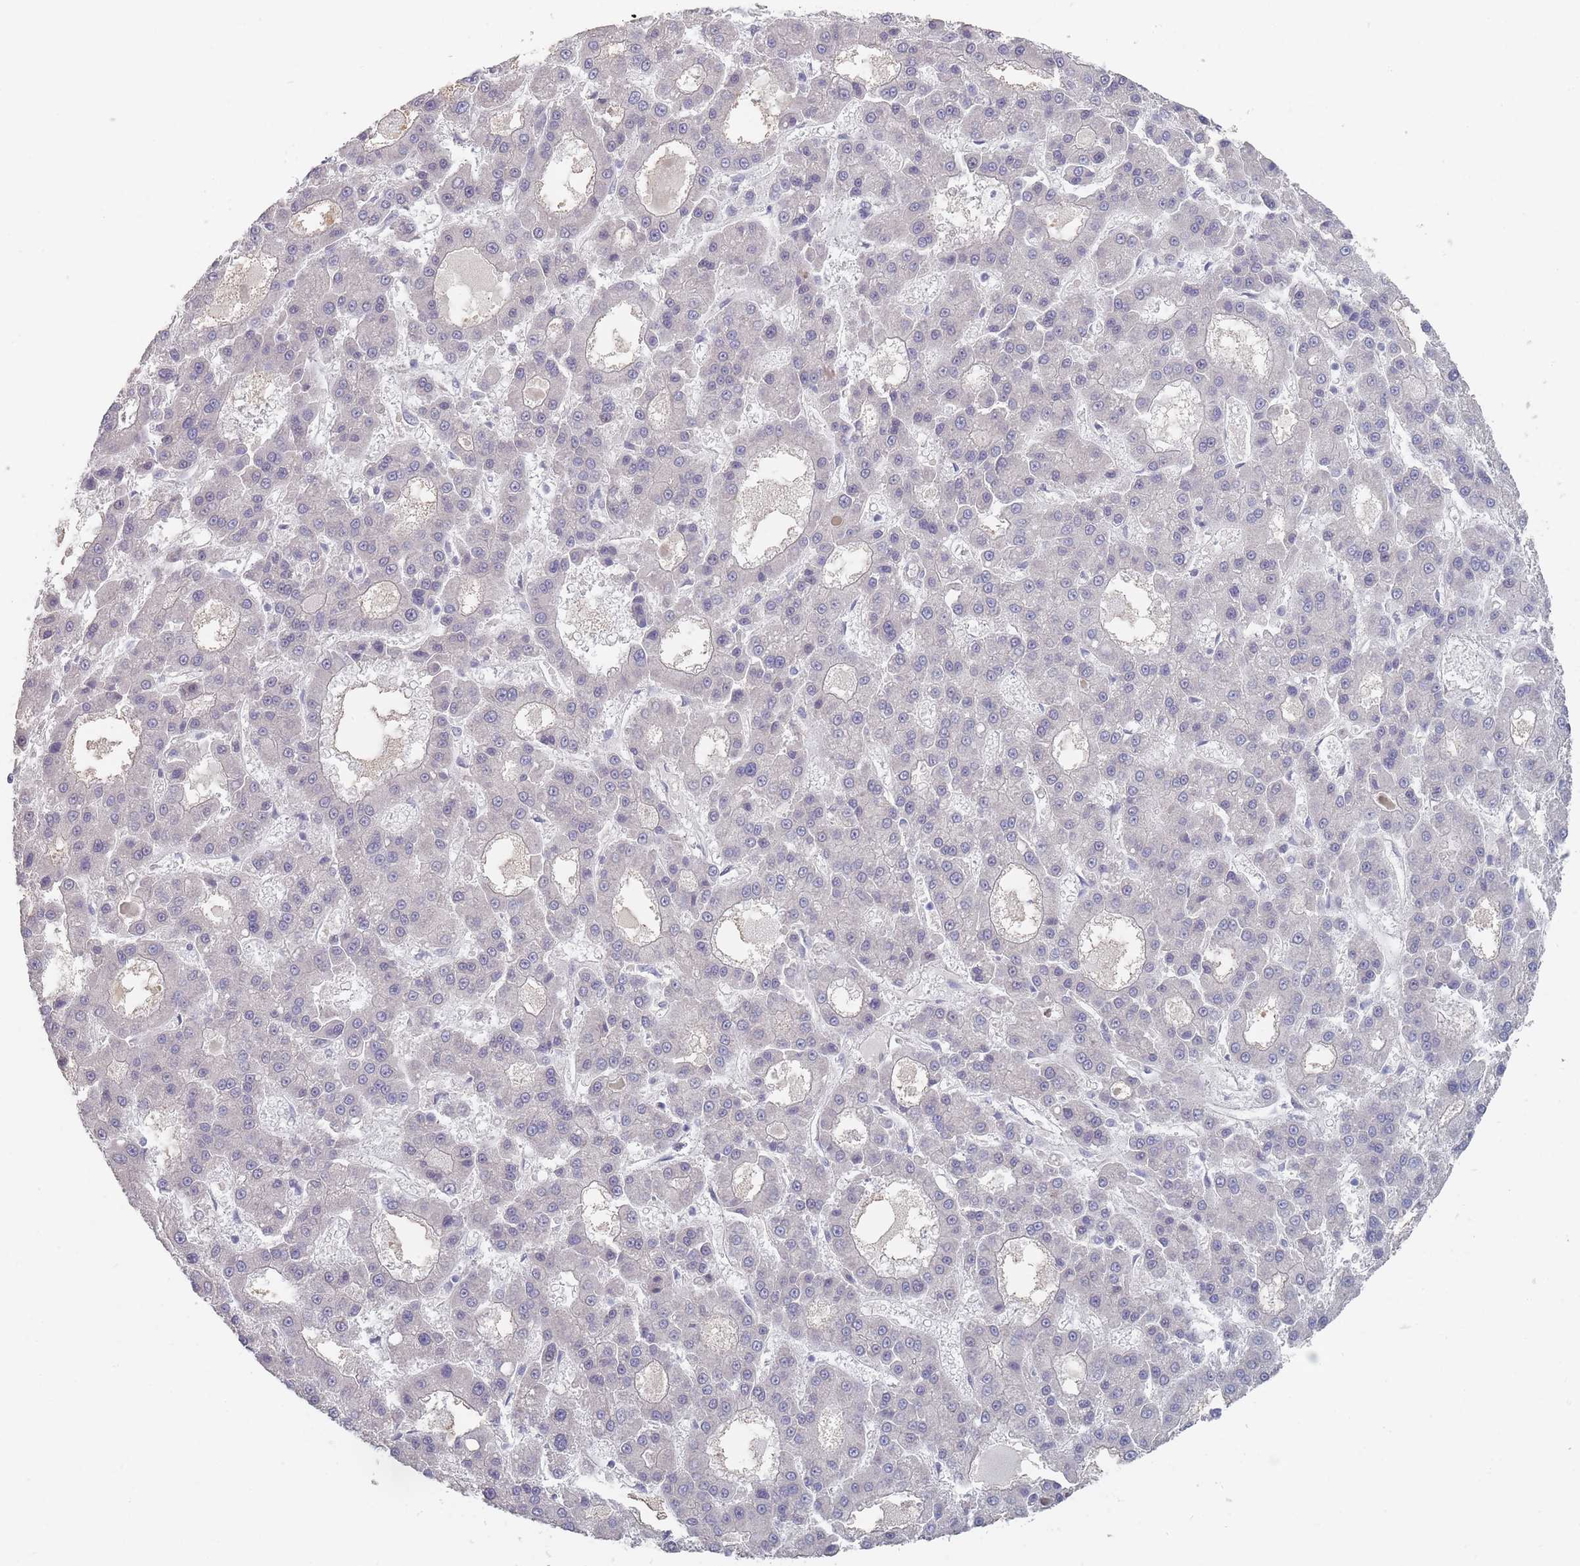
{"staining": {"intensity": "negative", "quantity": "none", "location": "none"}, "tissue": "liver cancer", "cell_type": "Tumor cells", "image_type": "cancer", "snomed": [{"axis": "morphology", "description": "Carcinoma, Hepatocellular, NOS"}, {"axis": "topography", "description": "Liver"}], "caption": "Immunohistochemistry (IHC) of liver cancer (hepatocellular carcinoma) demonstrates no staining in tumor cells. (DAB (3,3'-diaminobenzidine) immunohistochemistry with hematoxylin counter stain).", "gene": "ANKRD10", "patient": {"sex": "male", "age": 70}}